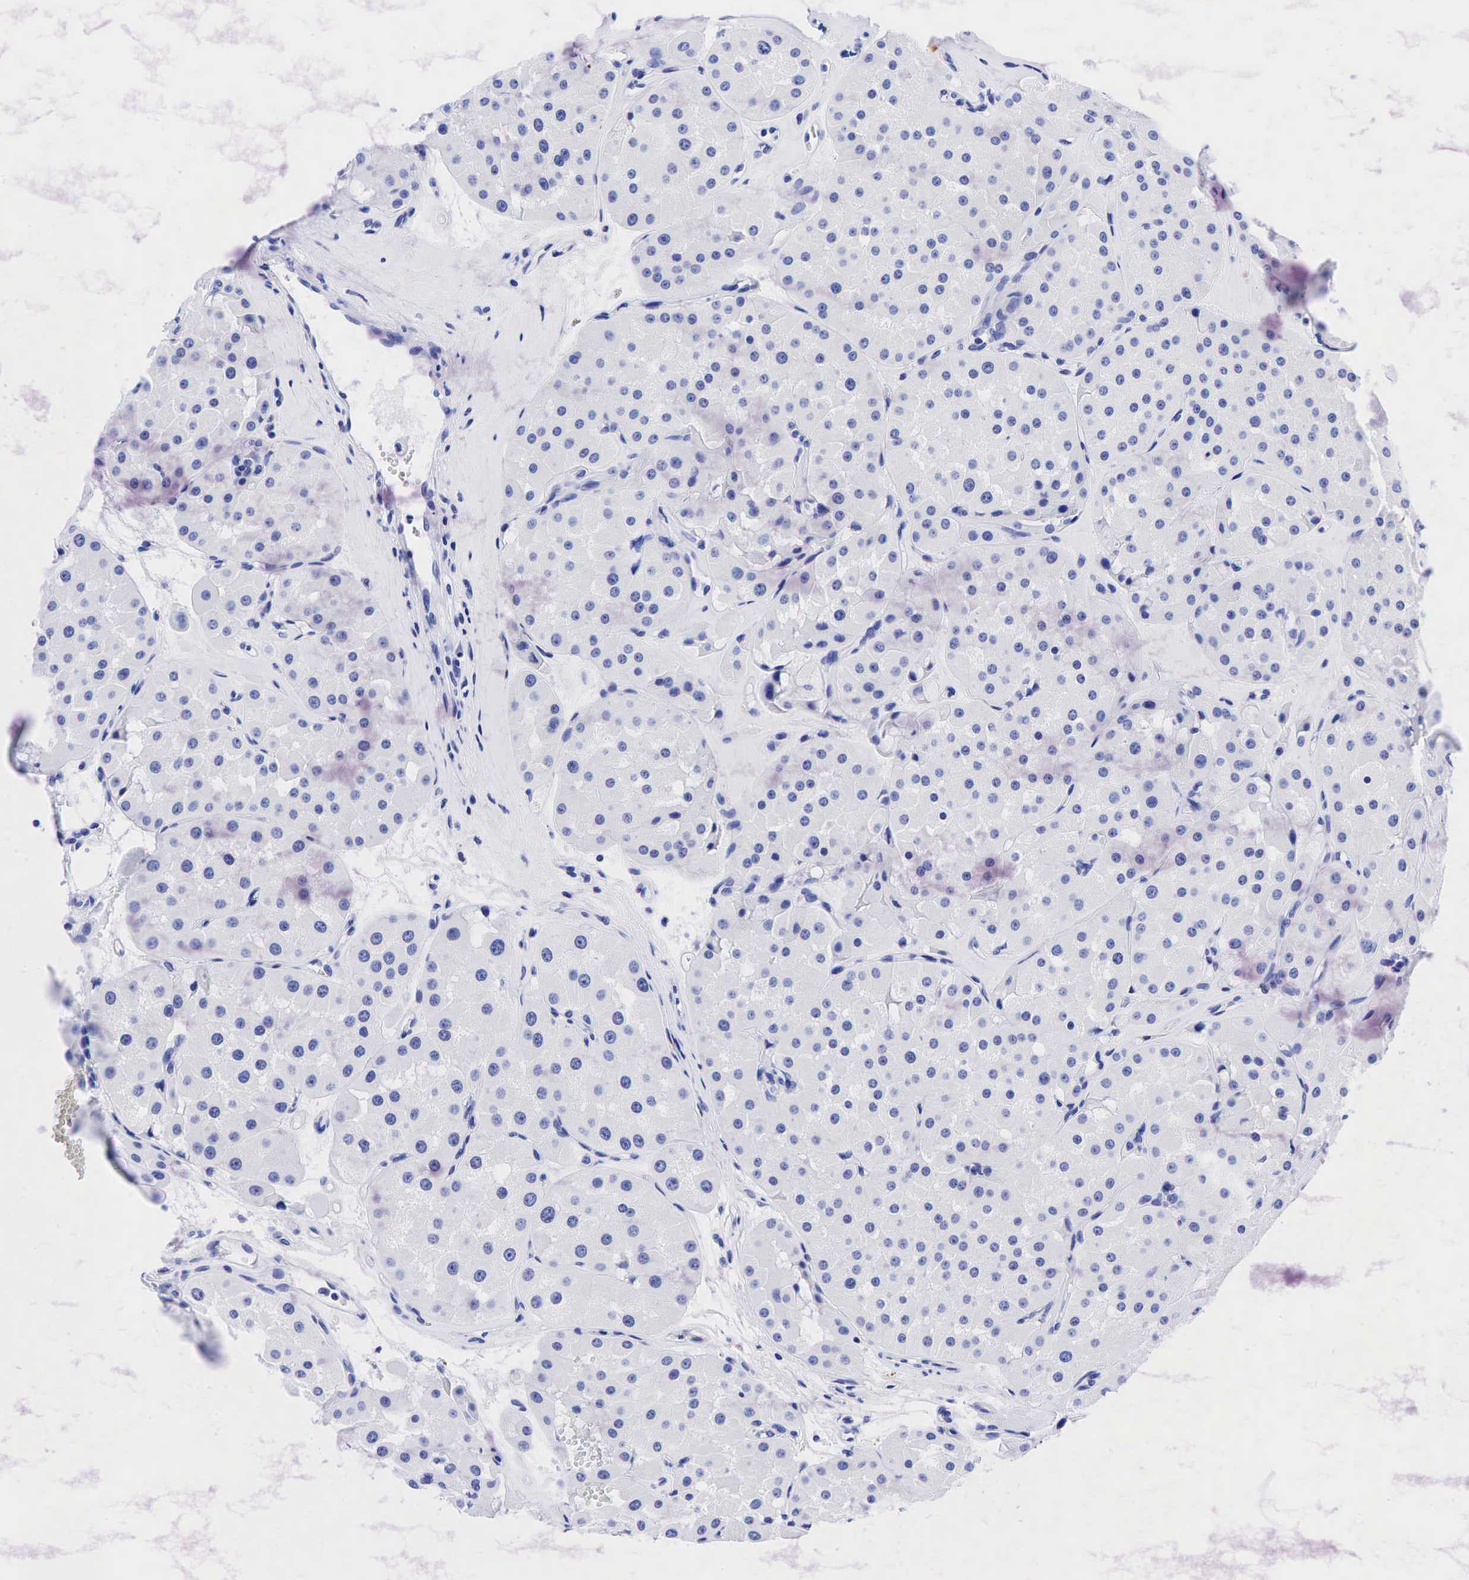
{"staining": {"intensity": "negative", "quantity": "none", "location": "none"}, "tissue": "renal cancer", "cell_type": "Tumor cells", "image_type": "cancer", "snomed": [{"axis": "morphology", "description": "Adenocarcinoma, uncertain malignant potential"}, {"axis": "topography", "description": "Kidney"}], "caption": "Immunohistochemistry of renal cancer reveals no staining in tumor cells. (DAB (3,3'-diaminobenzidine) immunohistochemistry visualized using brightfield microscopy, high magnification).", "gene": "ESR1", "patient": {"sex": "male", "age": 63}}